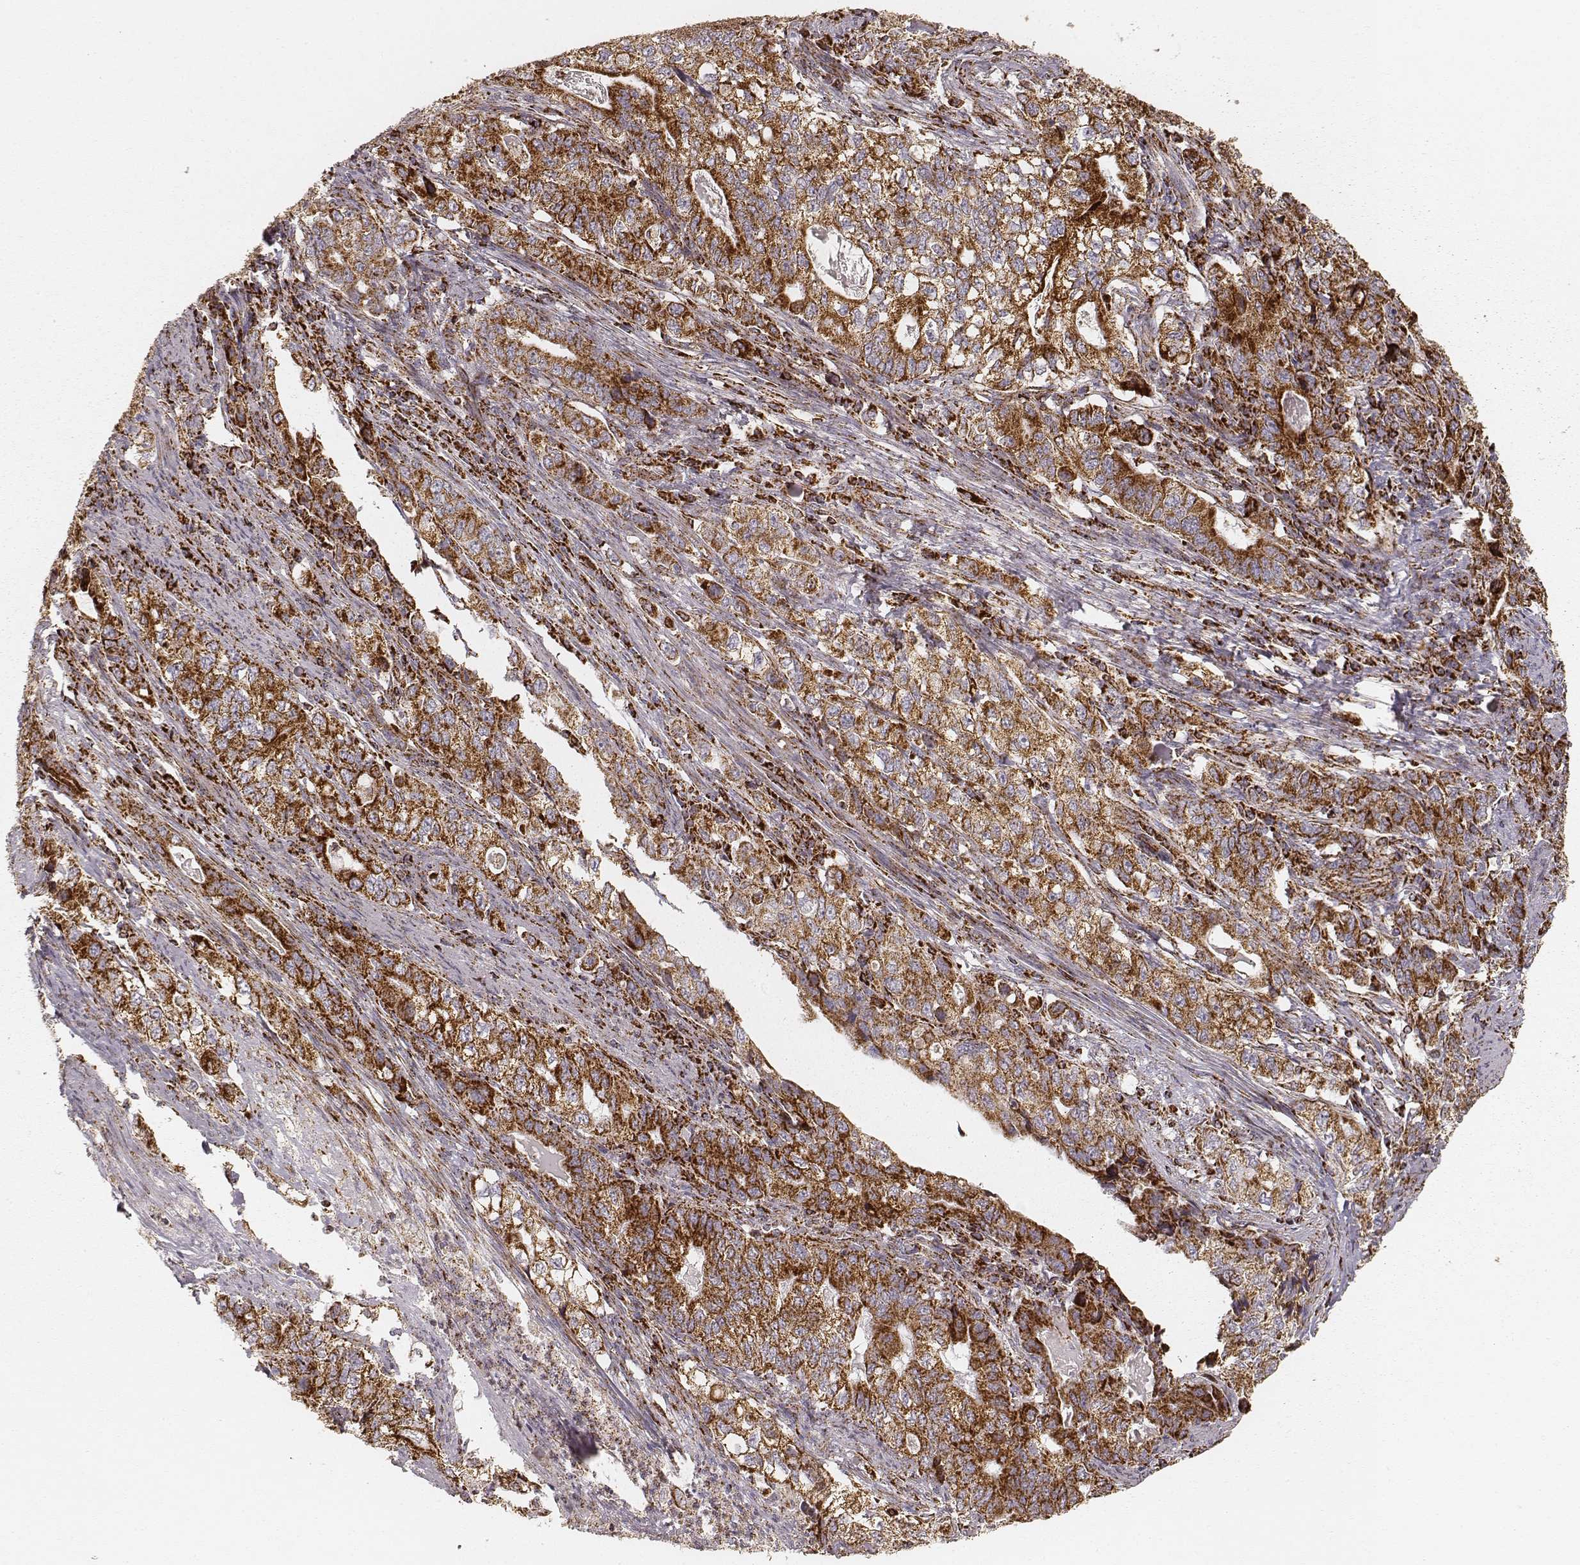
{"staining": {"intensity": "strong", "quantity": ">75%", "location": "cytoplasmic/membranous"}, "tissue": "stomach cancer", "cell_type": "Tumor cells", "image_type": "cancer", "snomed": [{"axis": "morphology", "description": "Adenocarcinoma, NOS"}, {"axis": "topography", "description": "Stomach, lower"}], "caption": "Immunohistochemical staining of human stomach cancer (adenocarcinoma) displays strong cytoplasmic/membranous protein expression in about >75% of tumor cells. Using DAB (3,3'-diaminobenzidine) (brown) and hematoxylin (blue) stains, captured at high magnification using brightfield microscopy.", "gene": "CS", "patient": {"sex": "female", "age": 72}}